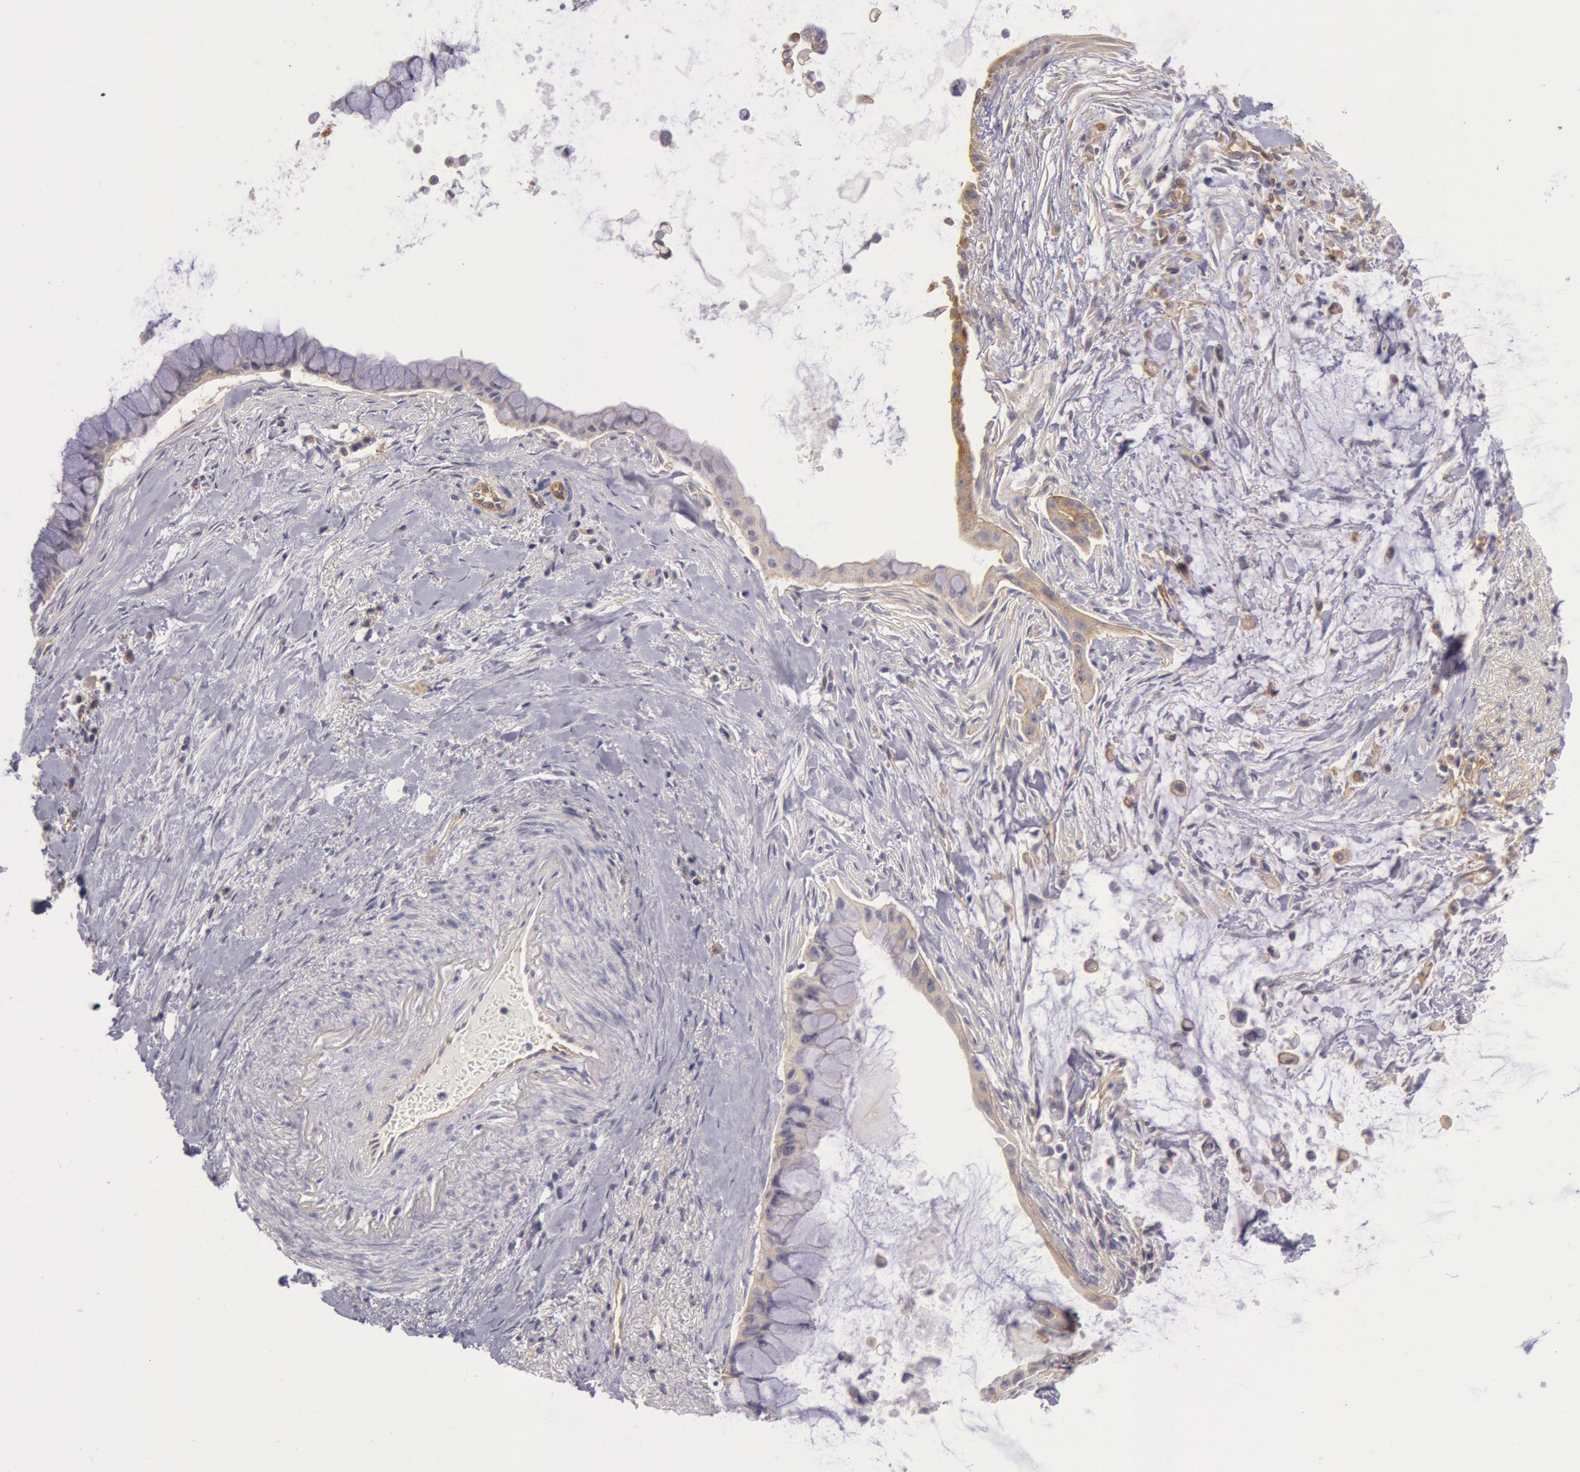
{"staining": {"intensity": "weak", "quantity": "25%-75%", "location": "cytoplasmic/membranous"}, "tissue": "pancreatic cancer", "cell_type": "Tumor cells", "image_type": "cancer", "snomed": [{"axis": "morphology", "description": "Adenocarcinoma, NOS"}, {"axis": "topography", "description": "Pancreas"}], "caption": "Protein expression by immunohistochemistry (IHC) exhibits weak cytoplasmic/membranous expression in about 25%-75% of tumor cells in pancreatic adenocarcinoma. Nuclei are stained in blue.", "gene": "MYO5A", "patient": {"sex": "male", "age": 59}}